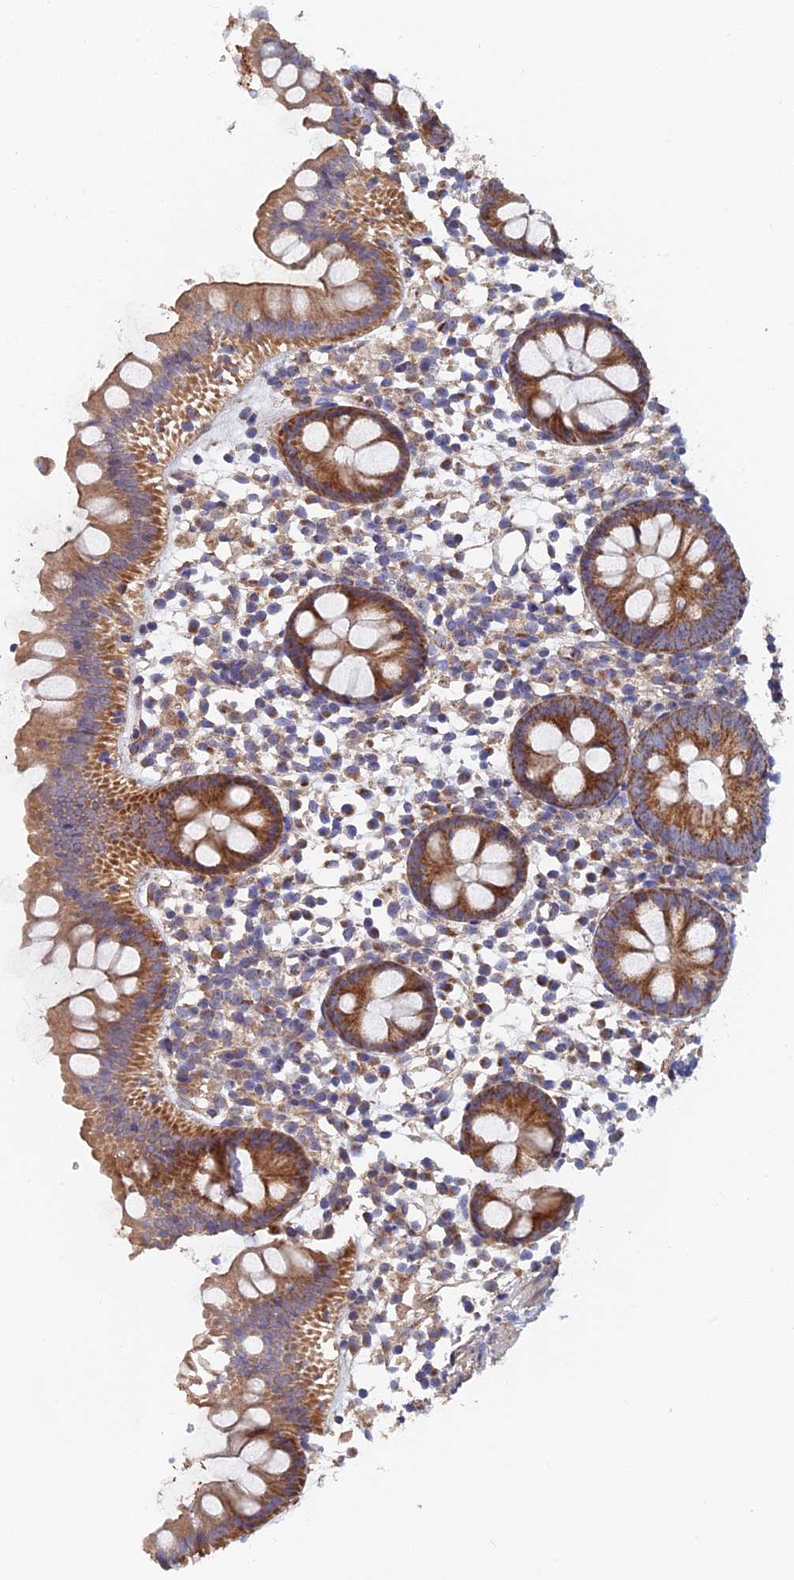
{"staining": {"intensity": "strong", "quantity": ">75%", "location": "cytoplasmic/membranous"}, "tissue": "appendix", "cell_type": "Glandular cells", "image_type": "normal", "snomed": [{"axis": "morphology", "description": "Normal tissue, NOS"}, {"axis": "topography", "description": "Appendix"}], "caption": "Strong cytoplasmic/membranous staining is seen in about >75% of glandular cells in unremarkable appendix.", "gene": "ECSIT", "patient": {"sex": "female", "age": 20}}